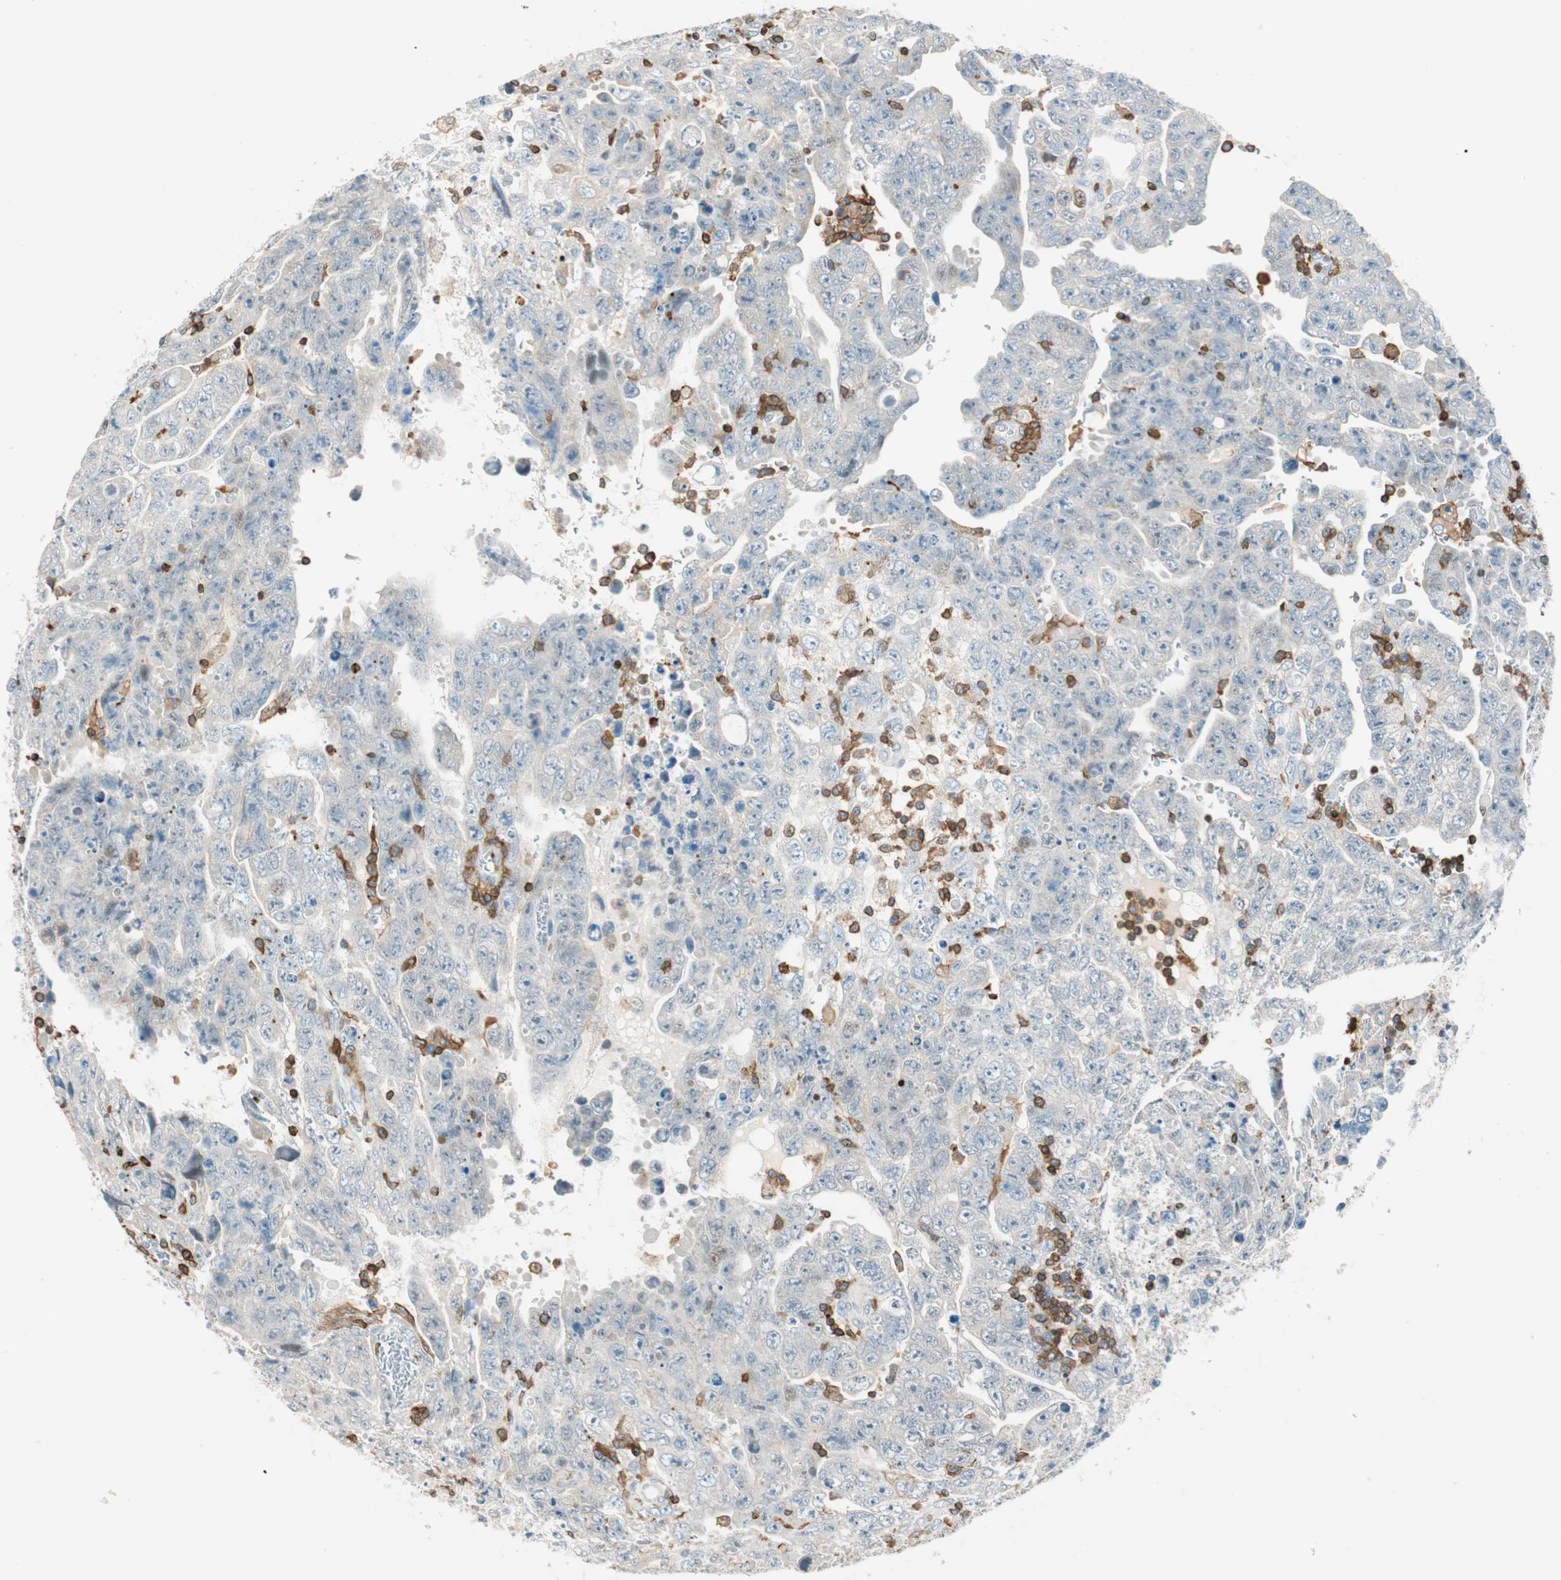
{"staining": {"intensity": "strong", "quantity": "<25%", "location": "cytoplasmic/membranous"}, "tissue": "testis cancer", "cell_type": "Tumor cells", "image_type": "cancer", "snomed": [{"axis": "morphology", "description": "Carcinoma, Embryonal, NOS"}, {"axis": "topography", "description": "Testis"}], "caption": "Tumor cells display medium levels of strong cytoplasmic/membranous positivity in approximately <25% of cells in embryonal carcinoma (testis).", "gene": "HPGD", "patient": {"sex": "male", "age": 28}}